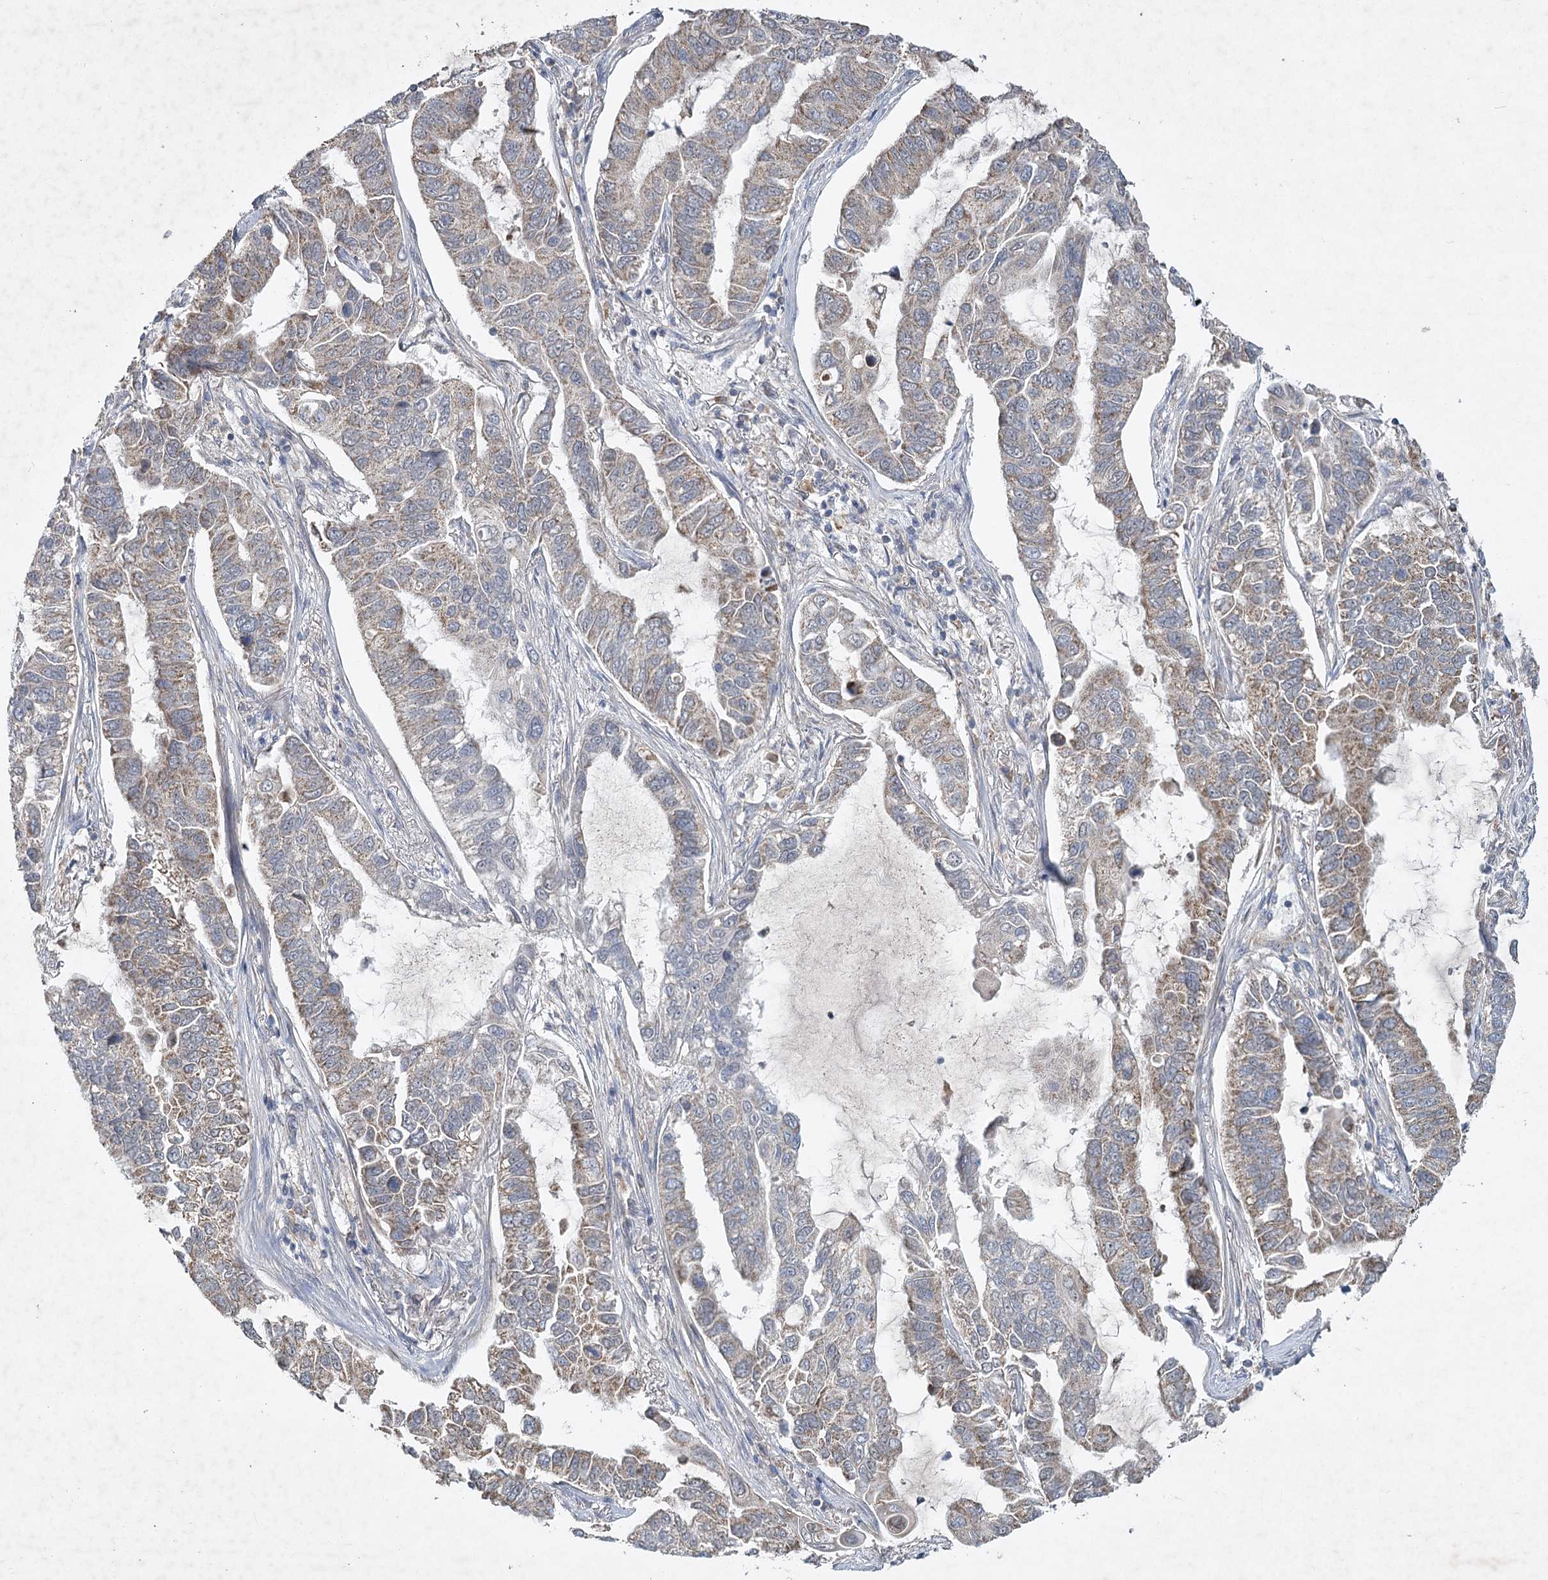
{"staining": {"intensity": "weak", "quantity": ">75%", "location": "cytoplasmic/membranous"}, "tissue": "lung cancer", "cell_type": "Tumor cells", "image_type": "cancer", "snomed": [{"axis": "morphology", "description": "Adenocarcinoma, NOS"}, {"axis": "topography", "description": "Lung"}], "caption": "Brown immunohistochemical staining in lung cancer displays weak cytoplasmic/membranous expression in about >75% of tumor cells.", "gene": "MRPL44", "patient": {"sex": "male", "age": 64}}